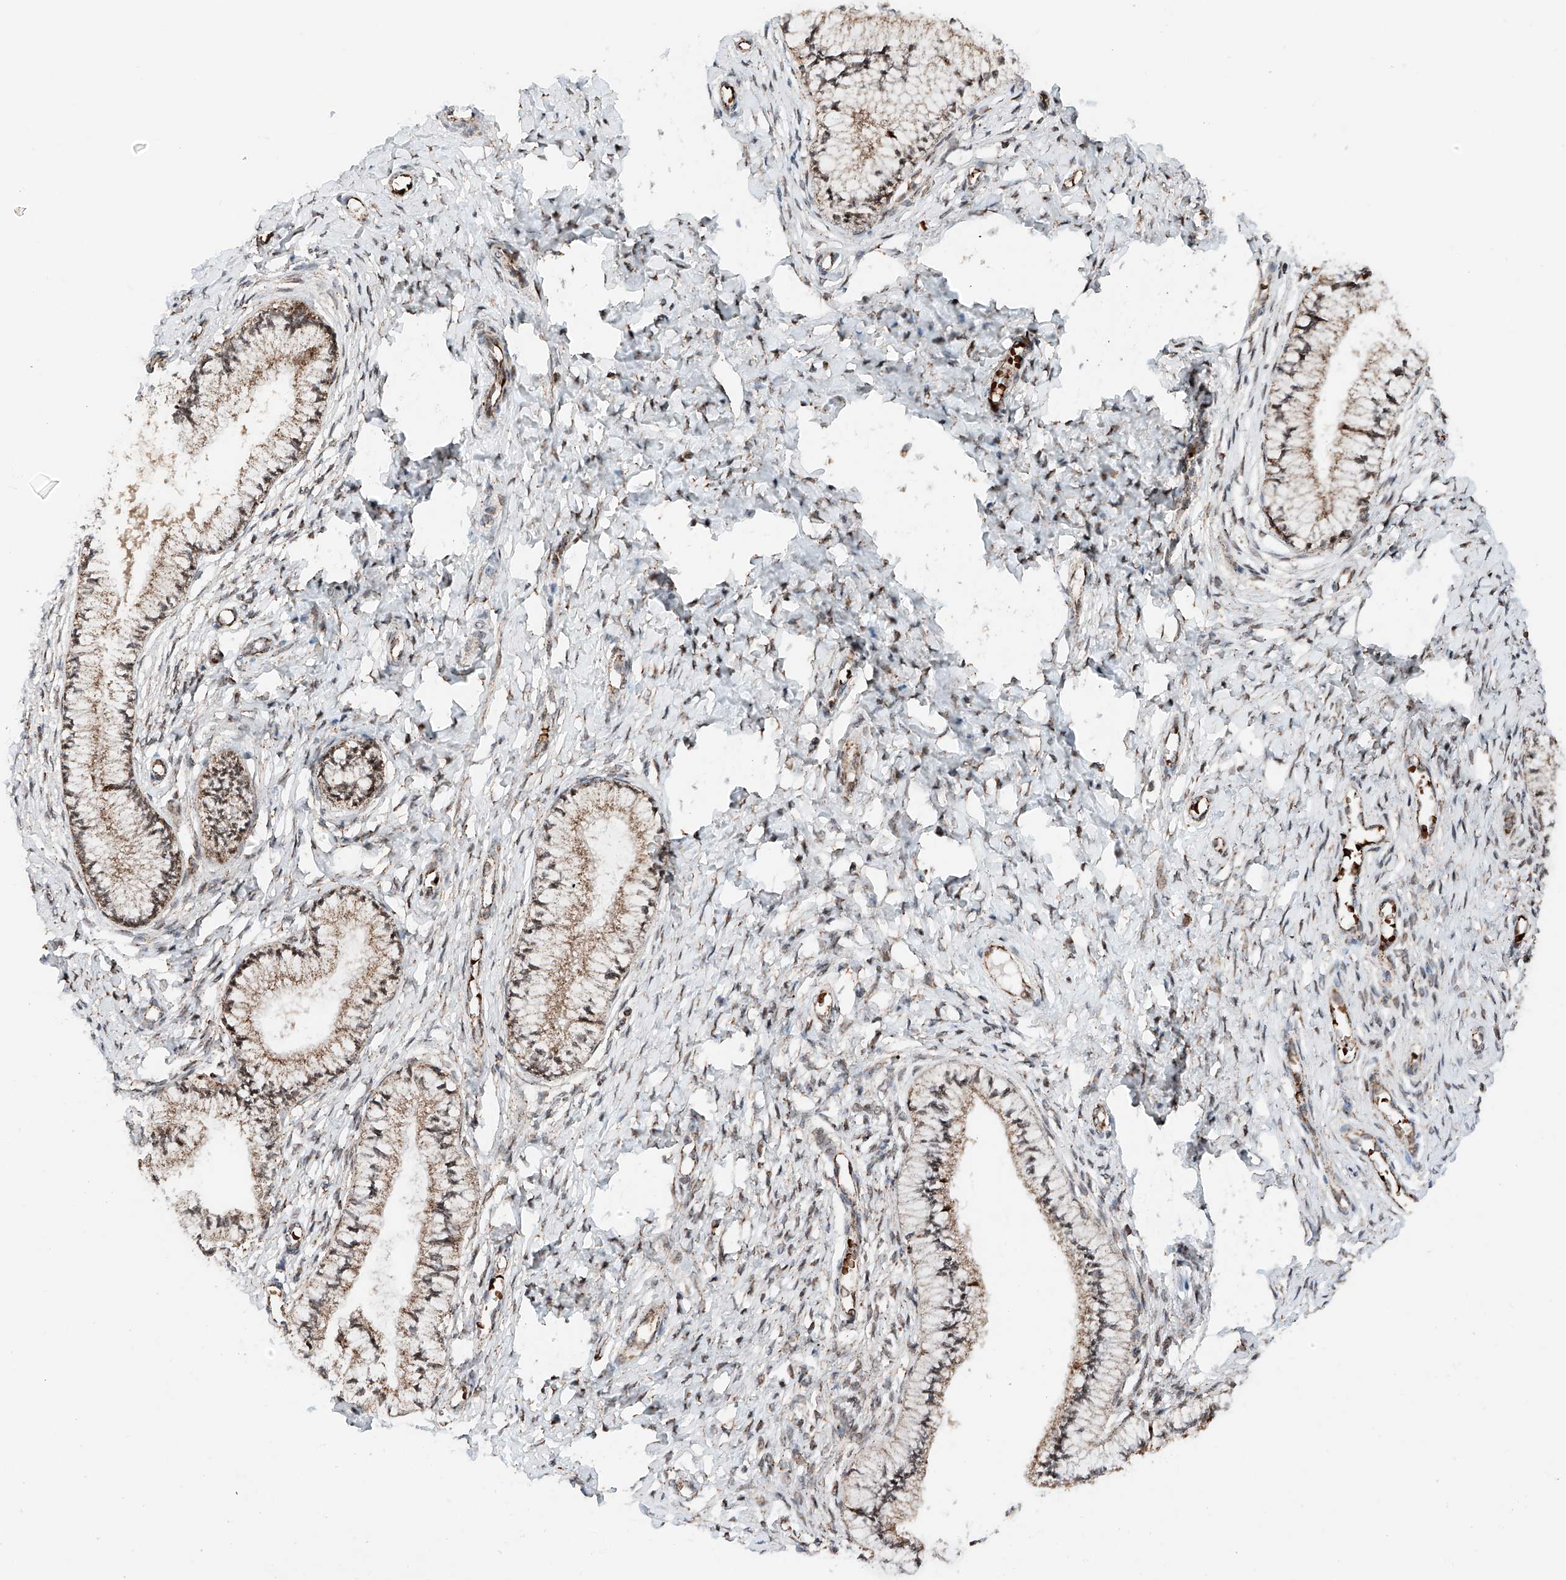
{"staining": {"intensity": "moderate", "quantity": ">75%", "location": "cytoplasmic/membranous,nuclear"}, "tissue": "cervix", "cell_type": "Glandular cells", "image_type": "normal", "snomed": [{"axis": "morphology", "description": "Normal tissue, NOS"}, {"axis": "topography", "description": "Cervix"}], "caption": "Immunohistochemical staining of benign cervix reveals >75% levels of moderate cytoplasmic/membranous,nuclear protein expression in approximately >75% of glandular cells.", "gene": "ZSCAN29", "patient": {"sex": "female", "age": 36}}